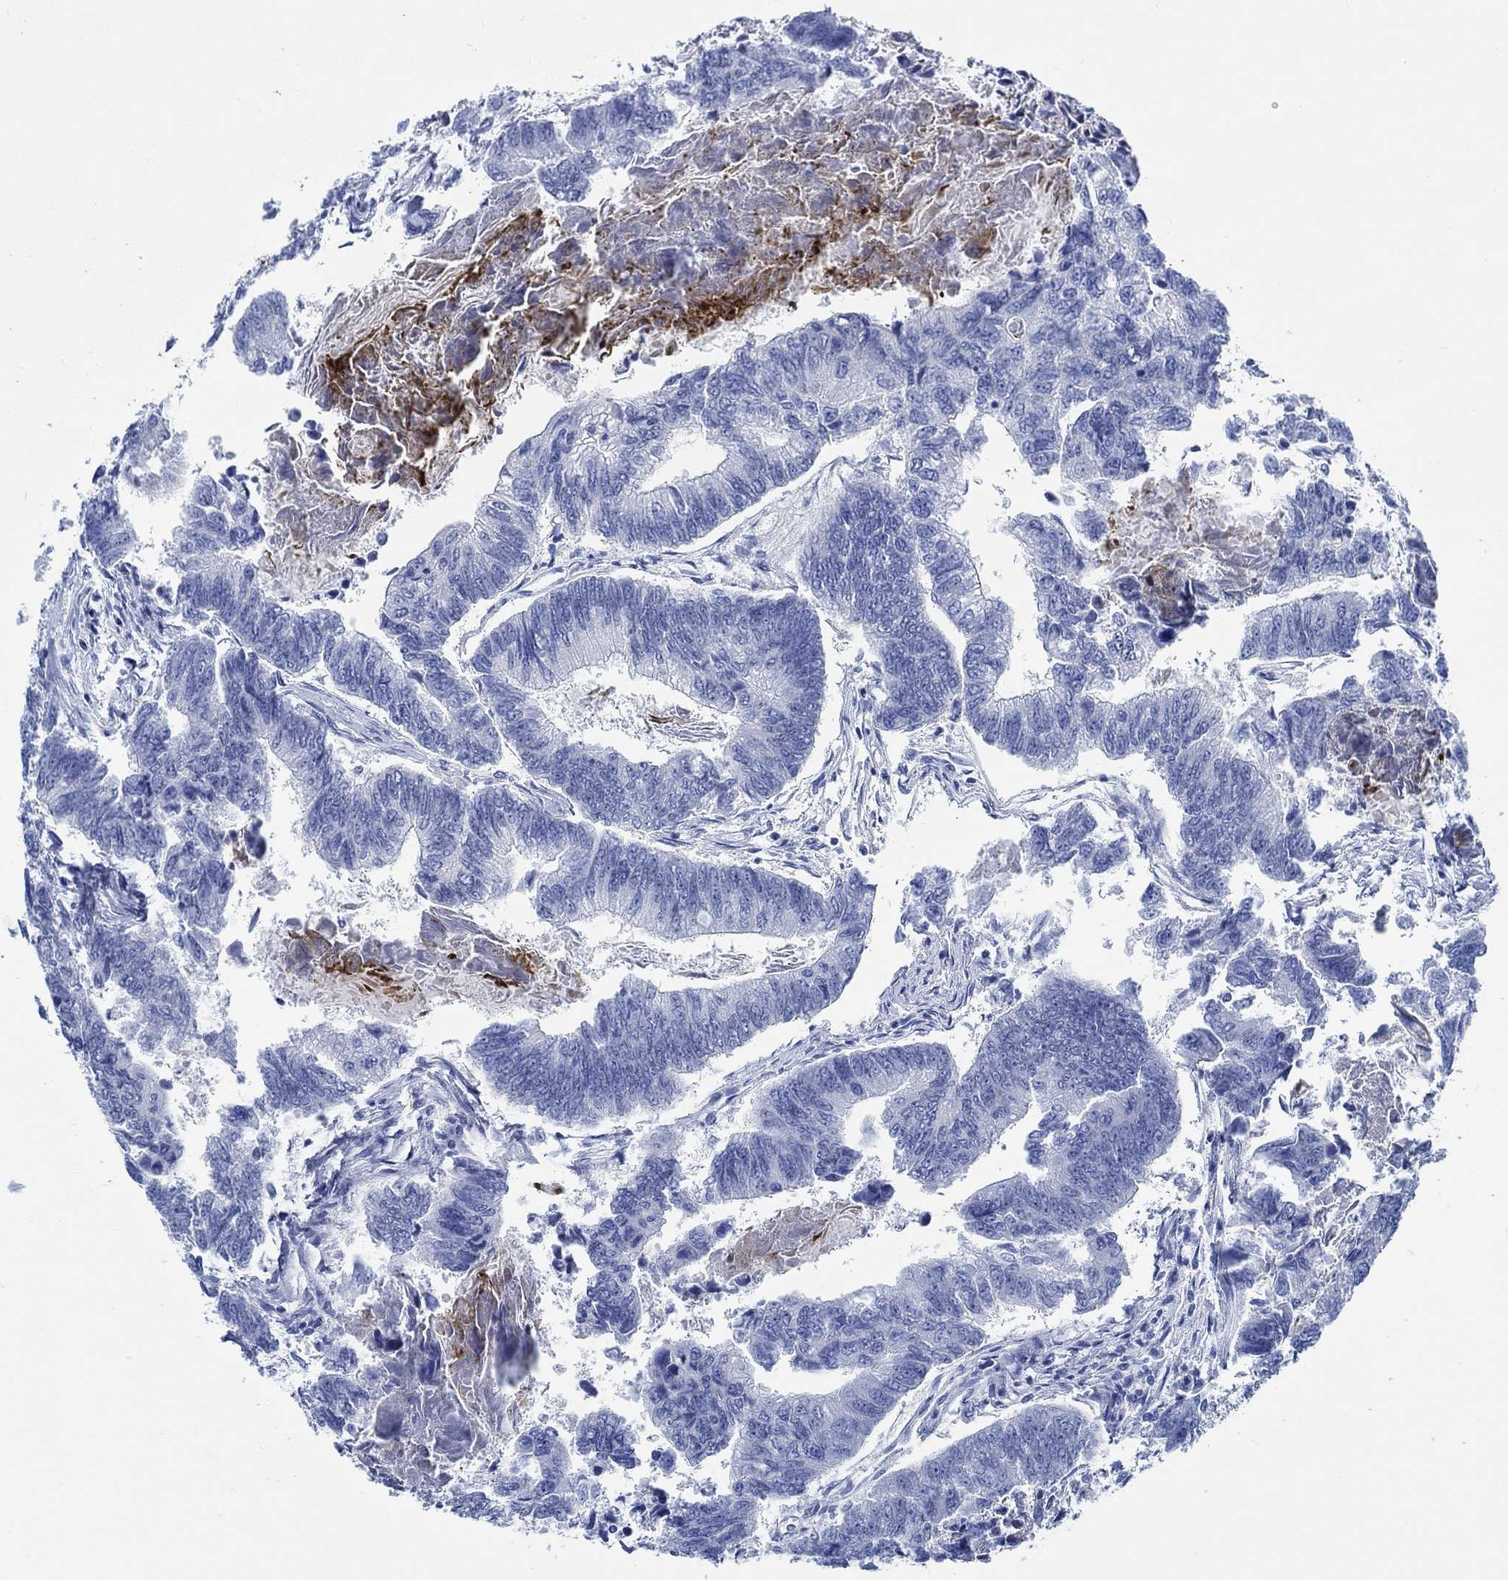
{"staining": {"intensity": "negative", "quantity": "none", "location": "none"}, "tissue": "colorectal cancer", "cell_type": "Tumor cells", "image_type": "cancer", "snomed": [{"axis": "morphology", "description": "Adenocarcinoma, NOS"}, {"axis": "topography", "description": "Colon"}], "caption": "Immunohistochemistry photomicrograph of colorectal adenocarcinoma stained for a protein (brown), which displays no staining in tumor cells.", "gene": "SVEP1", "patient": {"sex": "female", "age": 65}}